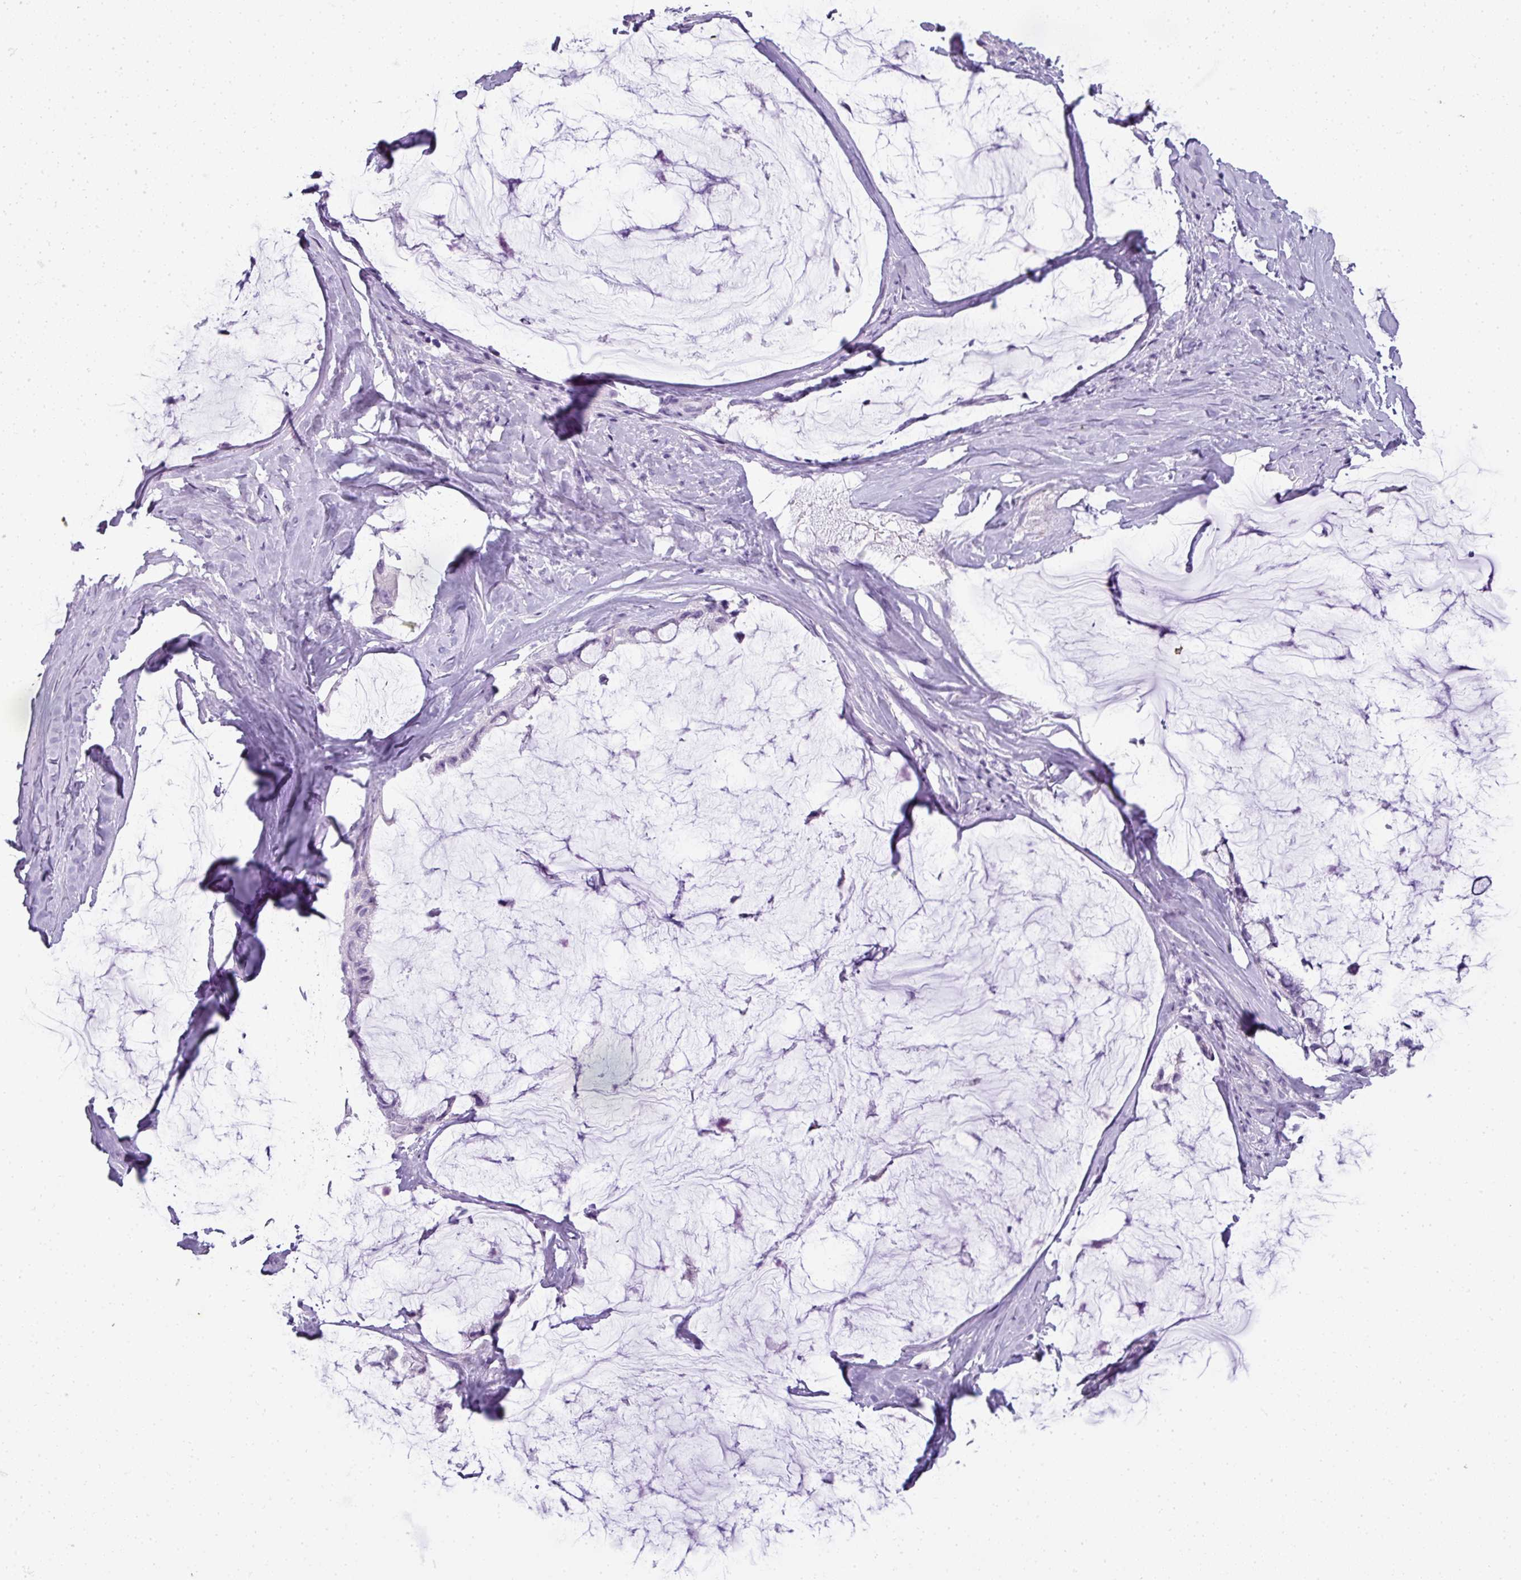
{"staining": {"intensity": "negative", "quantity": "none", "location": "none"}, "tissue": "ovarian cancer", "cell_type": "Tumor cells", "image_type": "cancer", "snomed": [{"axis": "morphology", "description": "Cystadenocarcinoma, mucinous, NOS"}, {"axis": "topography", "description": "Ovary"}], "caption": "The histopathology image reveals no significant positivity in tumor cells of mucinous cystadenocarcinoma (ovarian).", "gene": "RBMY1F", "patient": {"sex": "female", "age": 39}}